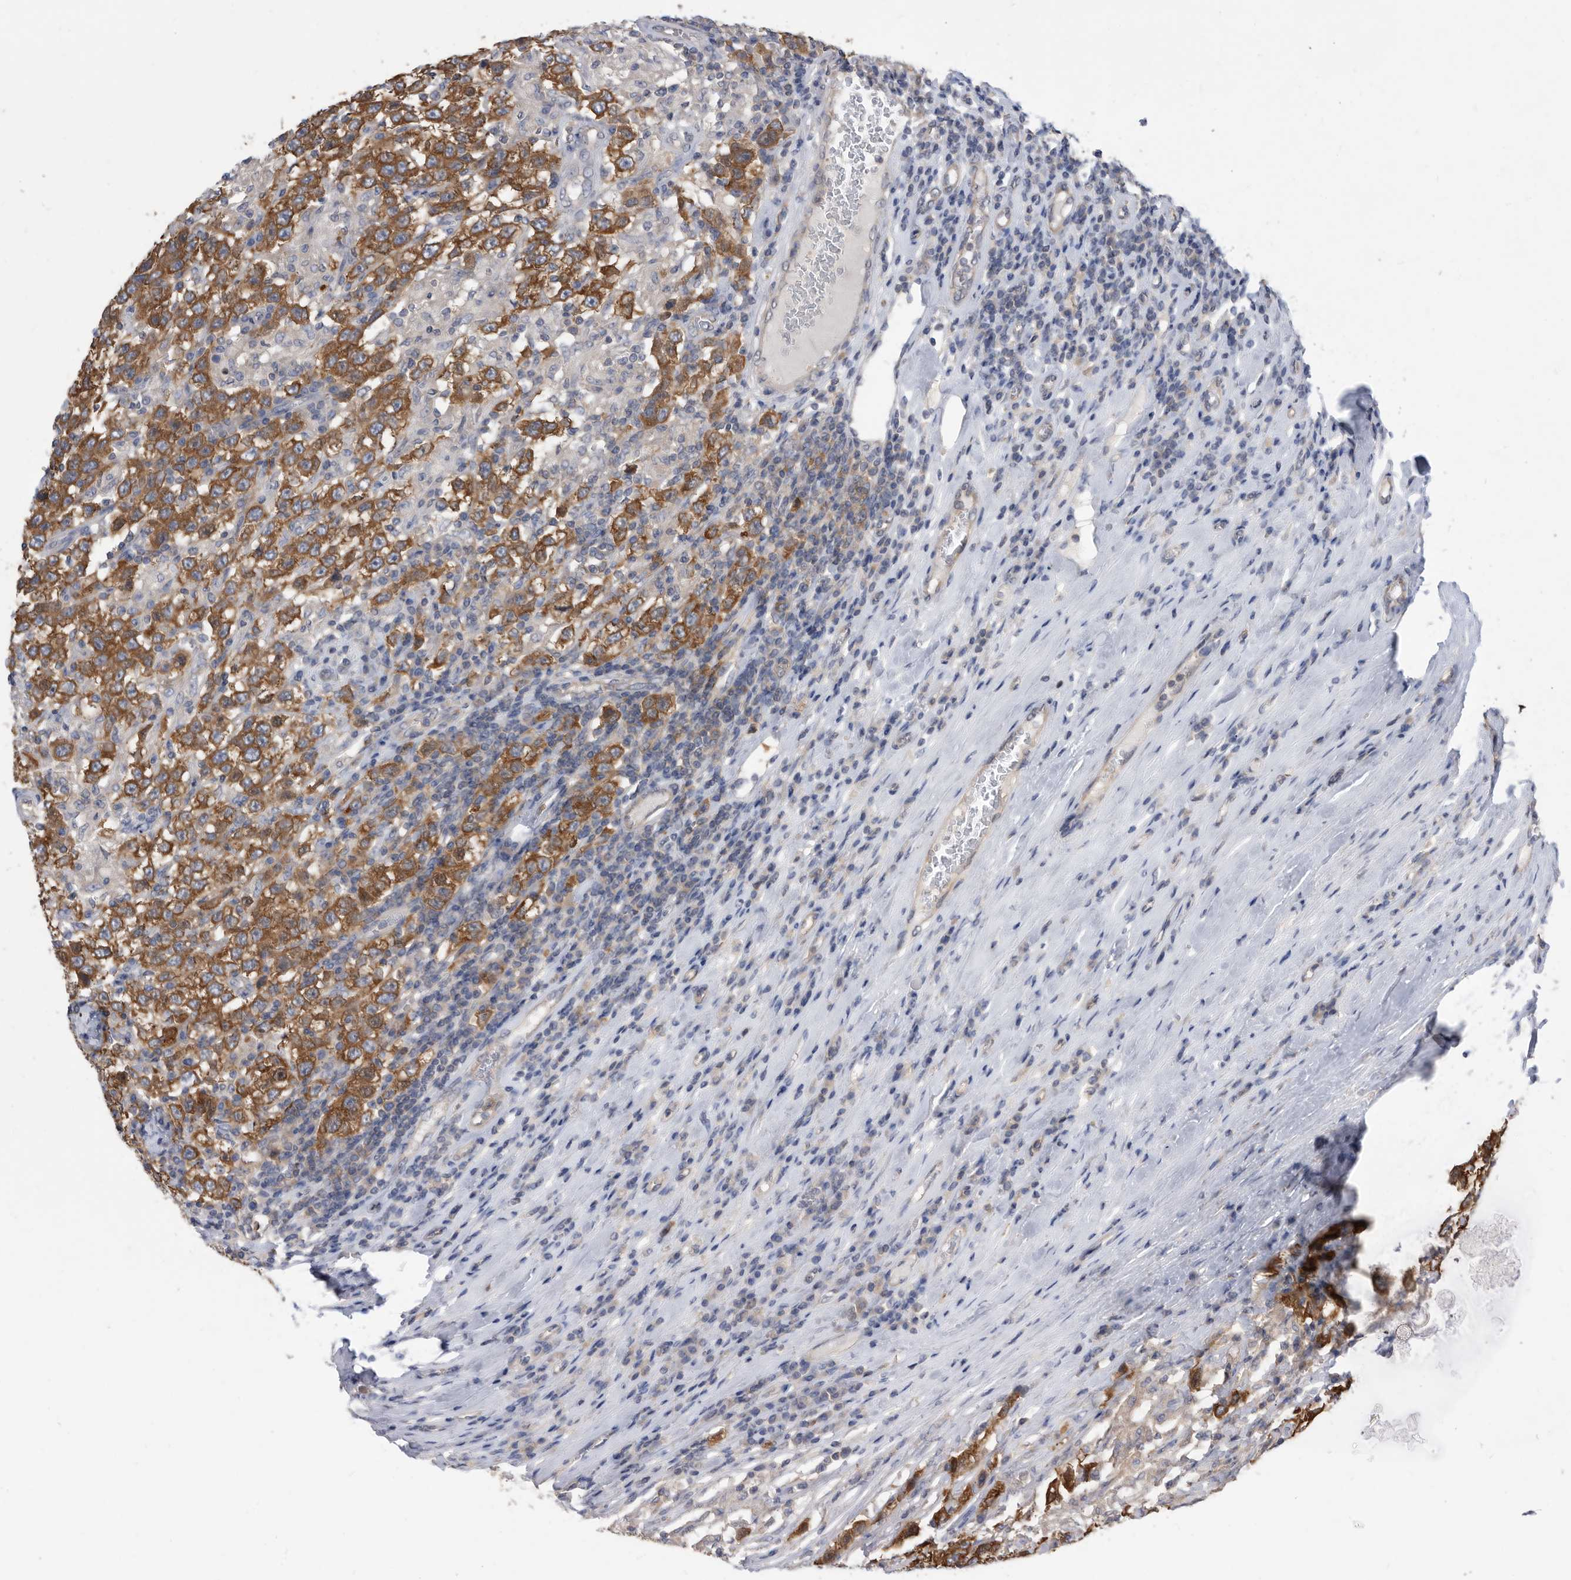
{"staining": {"intensity": "strong", "quantity": ">75%", "location": "cytoplasmic/membranous"}, "tissue": "testis cancer", "cell_type": "Tumor cells", "image_type": "cancer", "snomed": [{"axis": "morphology", "description": "Seminoma, NOS"}, {"axis": "topography", "description": "Testis"}], "caption": "IHC micrograph of neoplastic tissue: human testis seminoma stained using immunohistochemistry (IHC) shows high levels of strong protein expression localized specifically in the cytoplasmic/membranous of tumor cells, appearing as a cytoplasmic/membranous brown color.", "gene": "CCT4", "patient": {"sex": "male", "age": 41}}